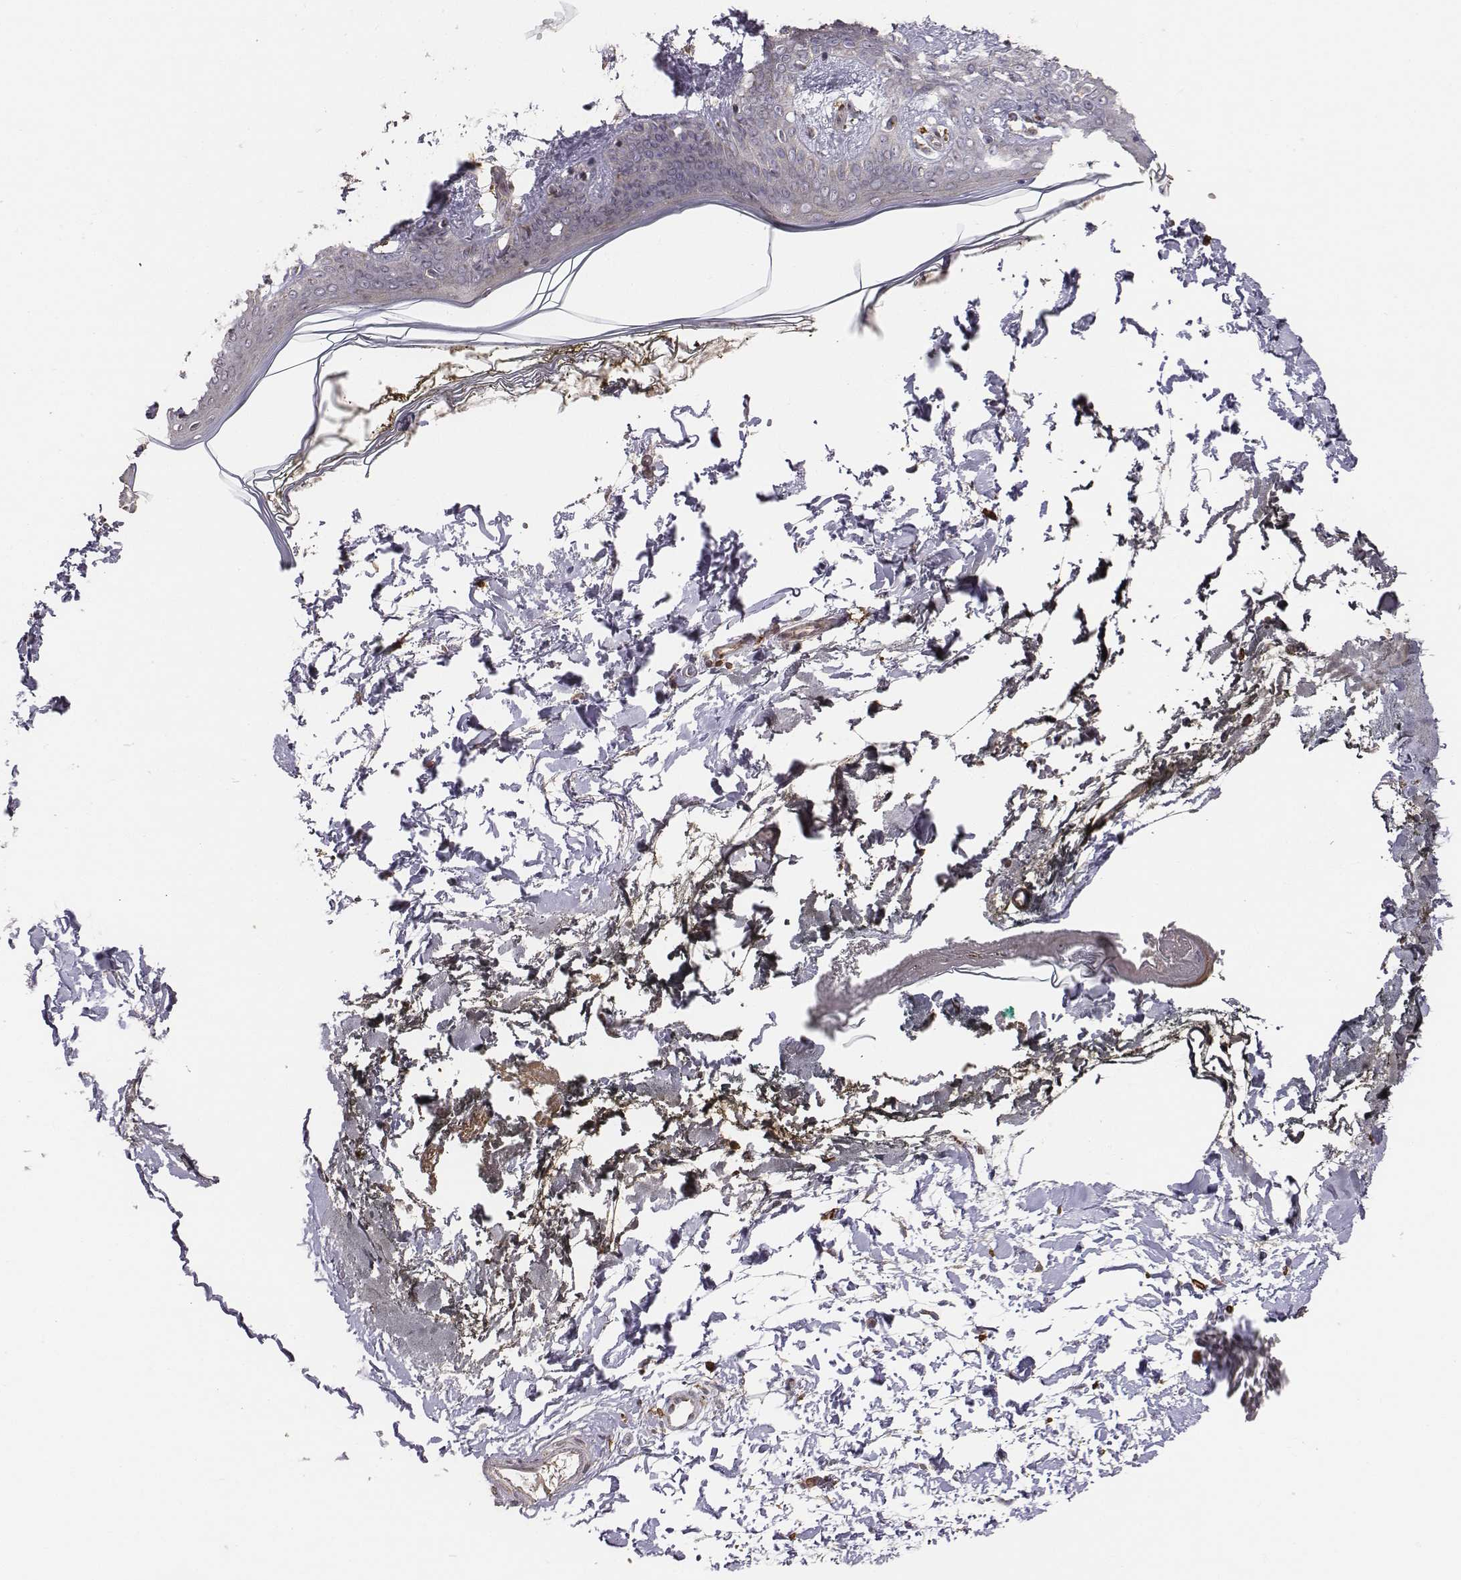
{"staining": {"intensity": "strong", "quantity": ">75%", "location": "cytoplasmic/membranous"}, "tissue": "skin", "cell_type": "Fibroblasts", "image_type": "normal", "snomed": [{"axis": "morphology", "description": "Normal tissue, NOS"}, {"axis": "topography", "description": "Skin"}], "caption": "This is a histology image of immunohistochemistry staining of benign skin, which shows strong expression in the cytoplasmic/membranous of fibroblasts.", "gene": "AP1B1", "patient": {"sex": "female", "age": 34}}